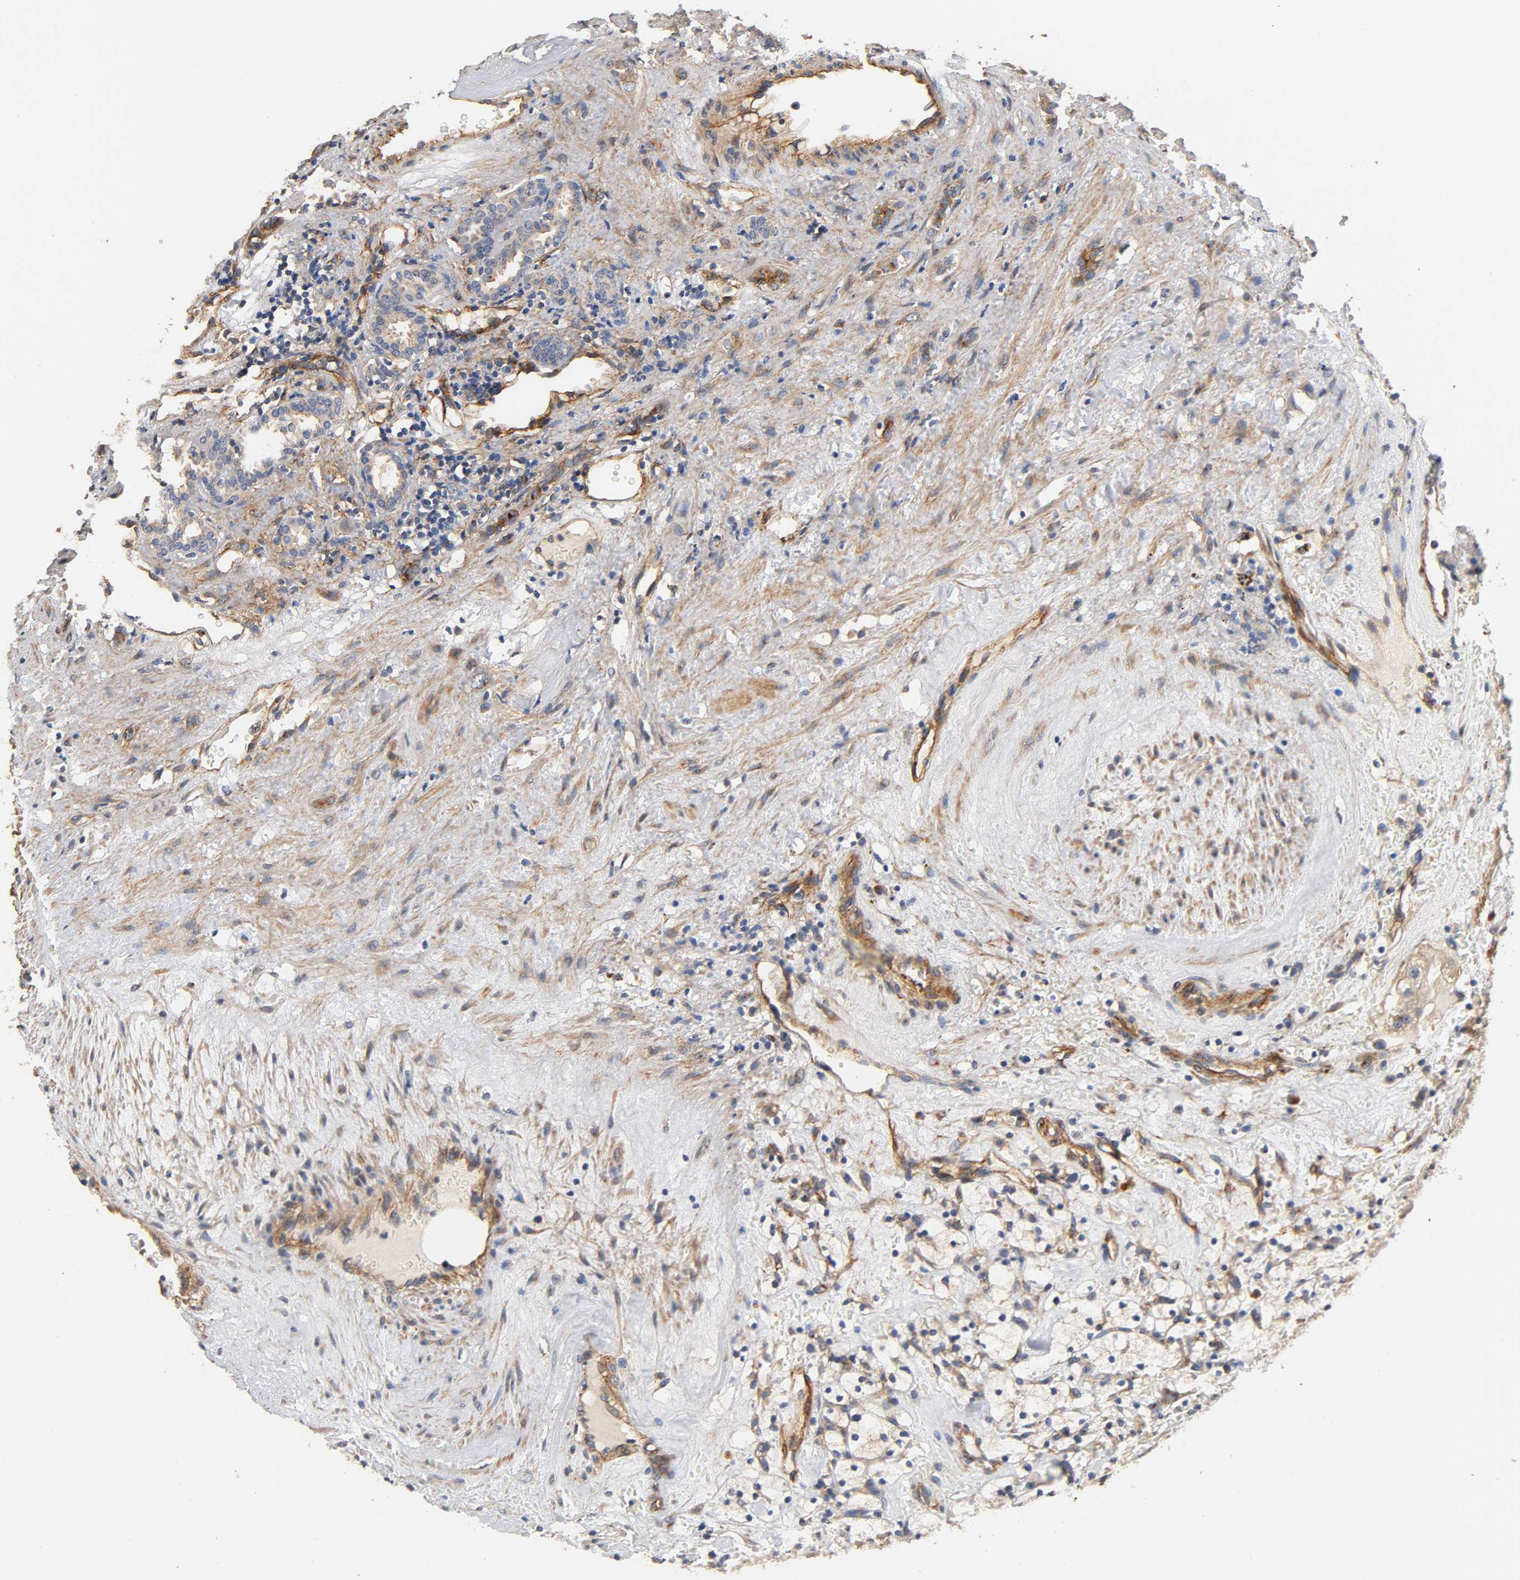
{"staining": {"intensity": "negative", "quantity": "none", "location": "none"}, "tissue": "renal cancer", "cell_type": "Tumor cells", "image_type": "cancer", "snomed": [{"axis": "morphology", "description": "Adenocarcinoma, NOS"}, {"axis": "topography", "description": "Kidney"}], "caption": "Tumor cells show no significant protein expression in adenocarcinoma (renal).", "gene": "IFITM3", "patient": {"sex": "female", "age": 83}}